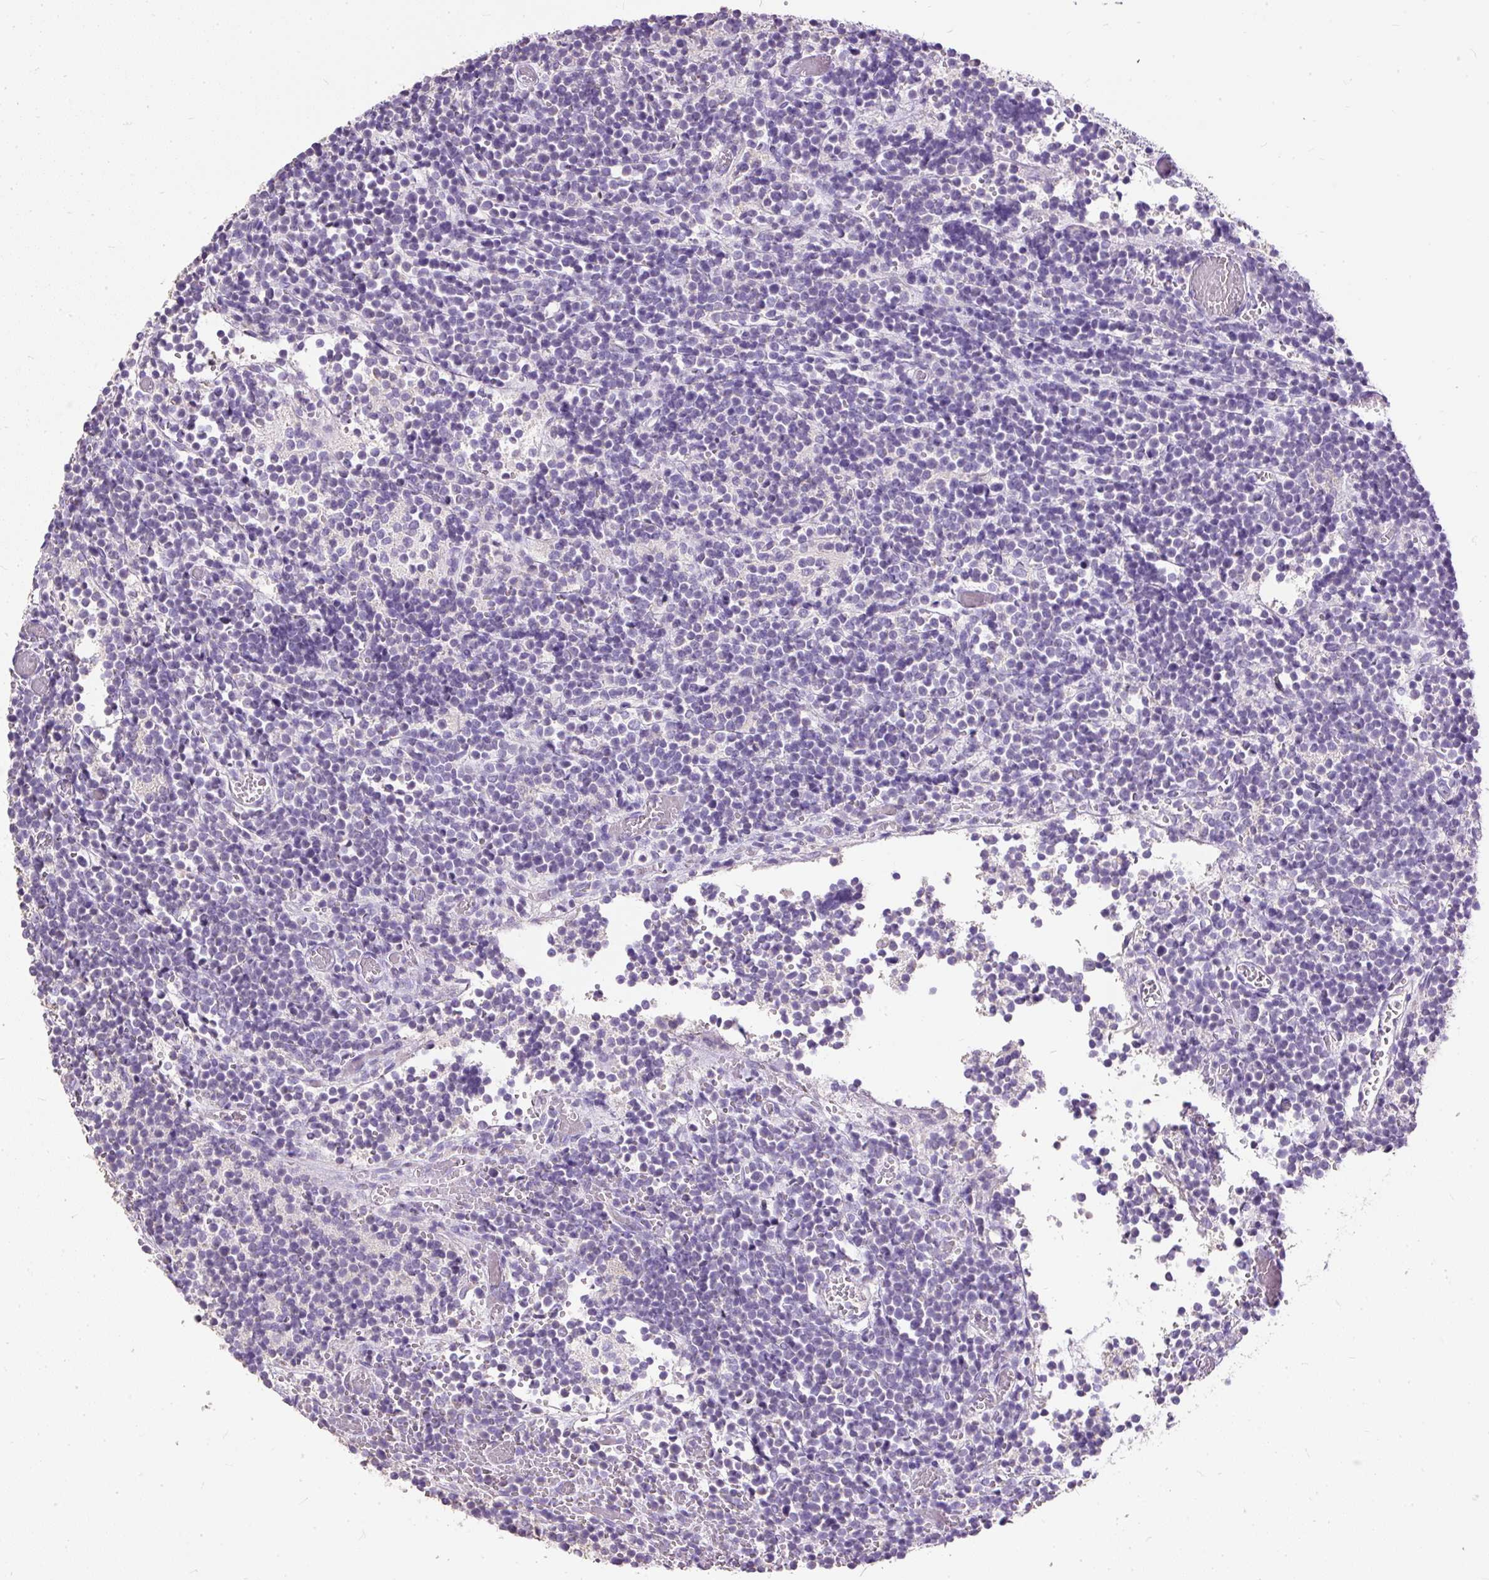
{"staining": {"intensity": "negative", "quantity": "none", "location": "none"}, "tissue": "glioma", "cell_type": "Tumor cells", "image_type": "cancer", "snomed": [{"axis": "morphology", "description": "Glioma, malignant, Low grade"}, {"axis": "topography", "description": "Brain"}], "caption": "This is a image of immunohistochemistry (IHC) staining of glioma, which shows no expression in tumor cells. (DAB immunohistochemistry visualized using brightfield microscopy, high magnification).", "gene": "GBX1", "patient": {"sex": "female", "age": 1}}